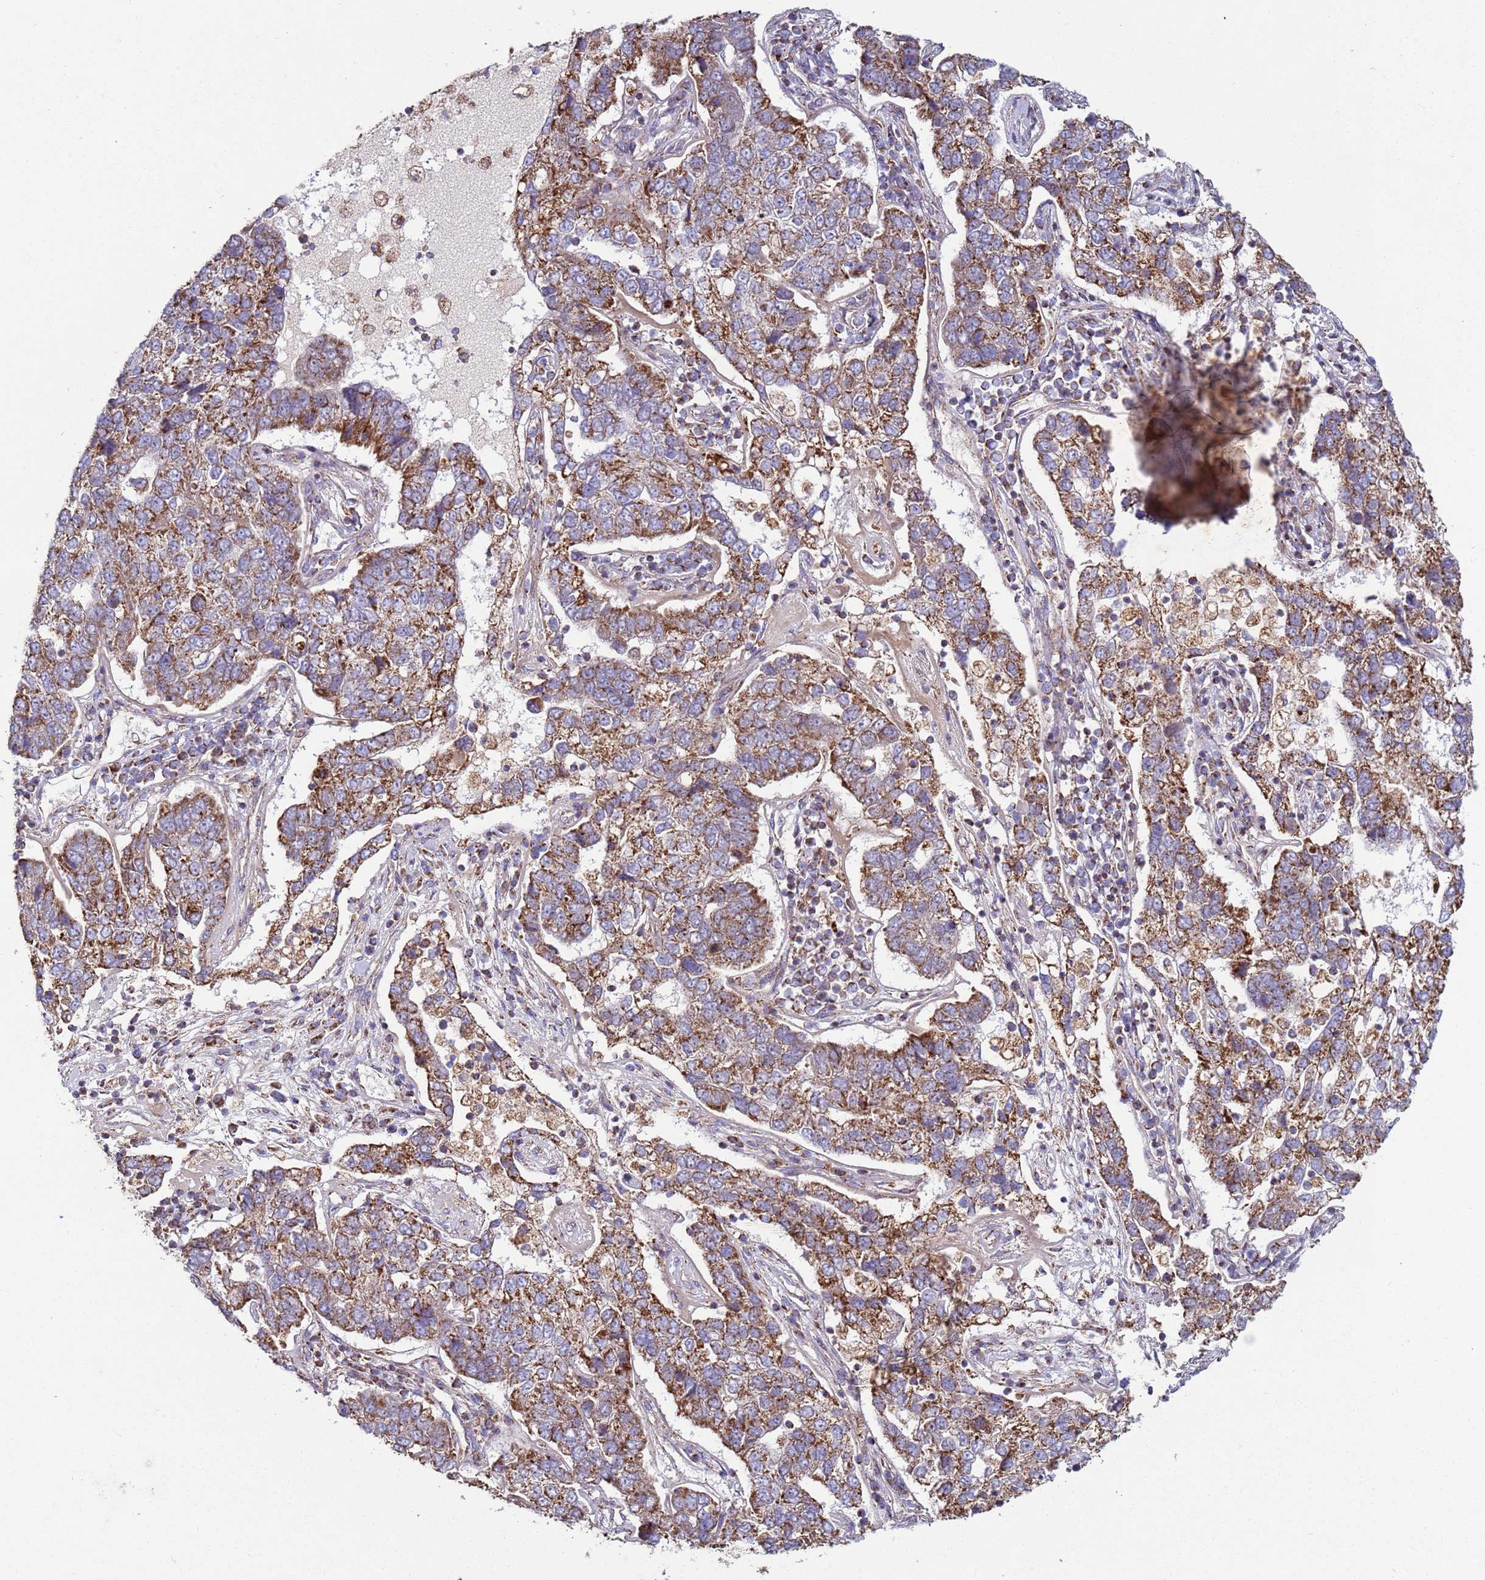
{"staining": {"intensity": "moderate", "quantity": ">75%", "location": "cytoplasmic/membranous"}, "tissue": "pancreatic cancer", "cell_type": "Tumor cells", "image_type": "cancer", "snomed": [{"axis": "morphology", "description": "Adenocarcinoma, NOS"}, {"axis": "topography", "description": "Pancreas"}], "caption": "IHC image of human pancreatic adenocarcinoma stained for a protein (brown), which exhibits medium levels of moderate cytoplasmic/membranous staining in about >75% of tumor cells.", "gene": "FBXO33", "patient": {"sex": "female", "age": 61}}